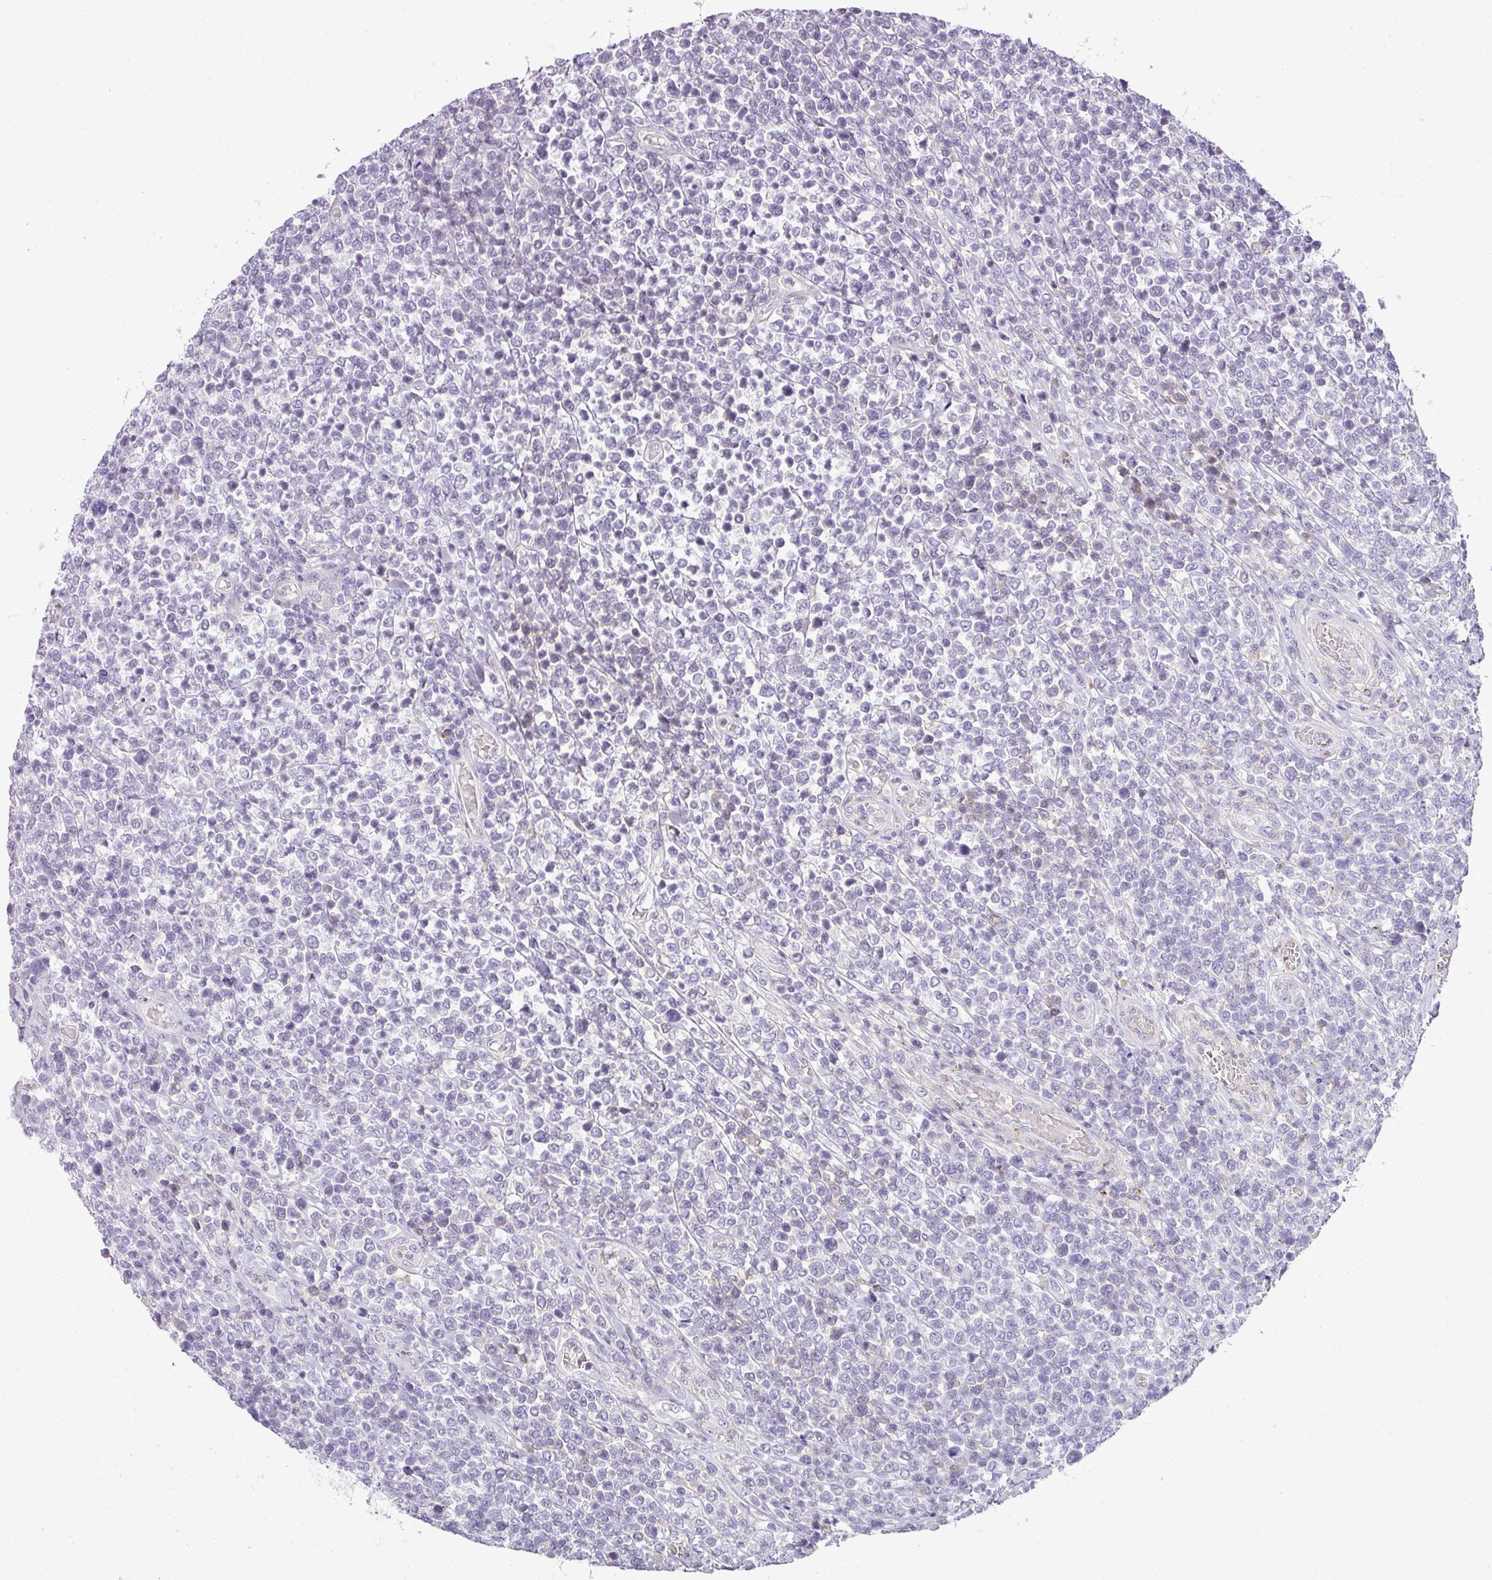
{"staining": {"intensity": "negative", "quantity": "none", "location": "none"}, "tissue": "lymphoma", "cell_type": "Tumor cells", "image_type": "cancer", "snomed": [{"axis": "morphology", "description": "Malignant lymphoma, non-Hodgkin's type, High grade"}, {"axis": "topography", "description": "Soft tissue"}], "caption": "An immunohistochemistry image of high-grade malignant lymphoma, non-Hodgkin's type is shown. There is no staining in tumor cells of high-grade malignant lymphoma, non-Hodgkin's type.", "gene": "C4B", "patient": {"sex": "female", "age": 56}}